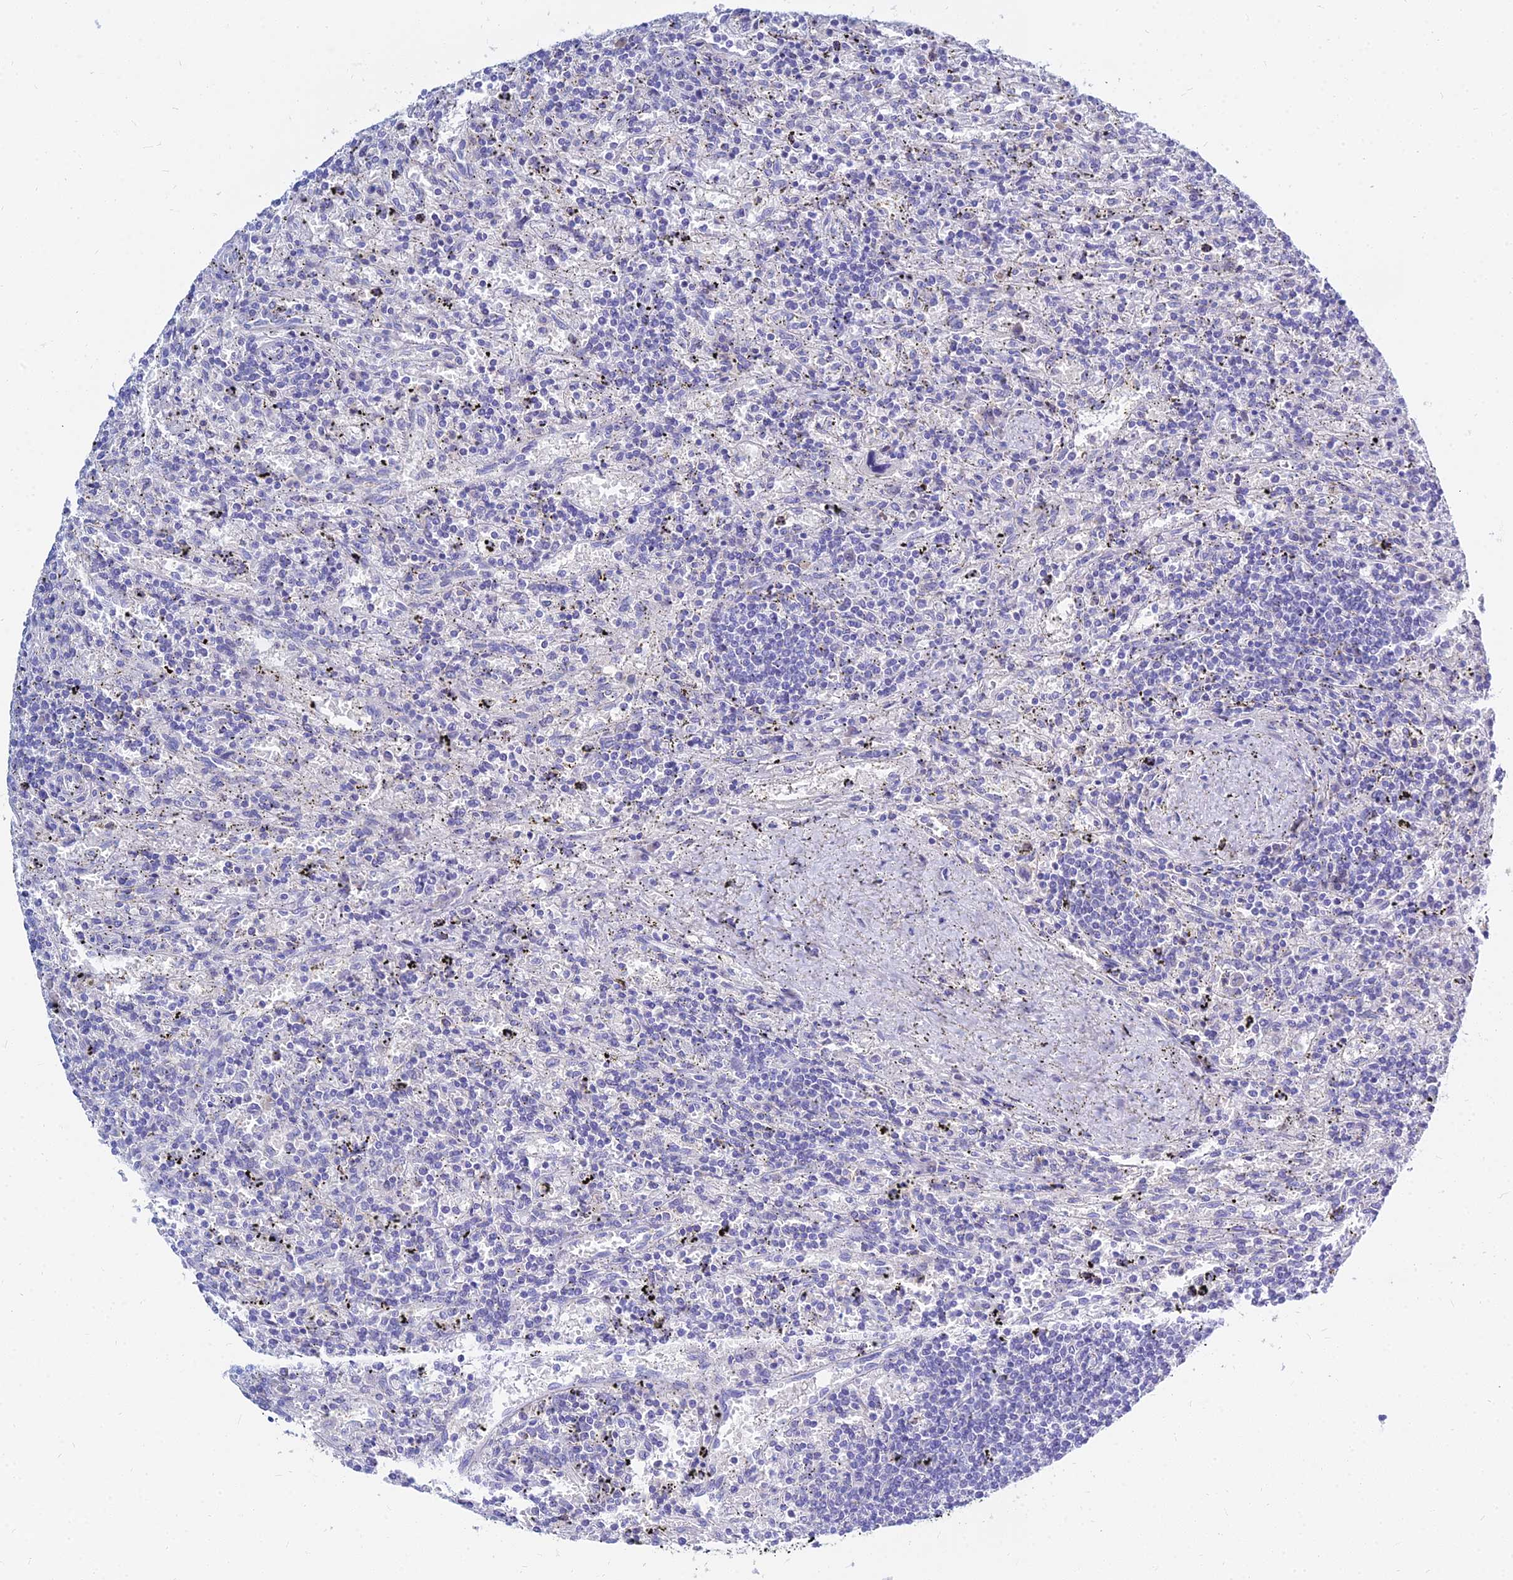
{"staining": {"intensity": "negative", "quantity": "none", "location": "none"}, "tissue": "lymphoma", "cell_type": "Tumor cells", "image_type": "cancer", "snomed": [{"axis": "morphology", "description": "Malignant lymphoma, non-Hodgkin's type, Low grade"}, {"axis": "topography", "description": "Spleen"}], "caption": "A photomicrograph of human lymphoma is negative for staining in tumor cells. (DAB (3,3'-diaminobenzidine) immunohistochemistry (IHC) with hematoxylin counter stain).", "gene": "ZNF552", "patient": {"sex": "male", "age": 76}}